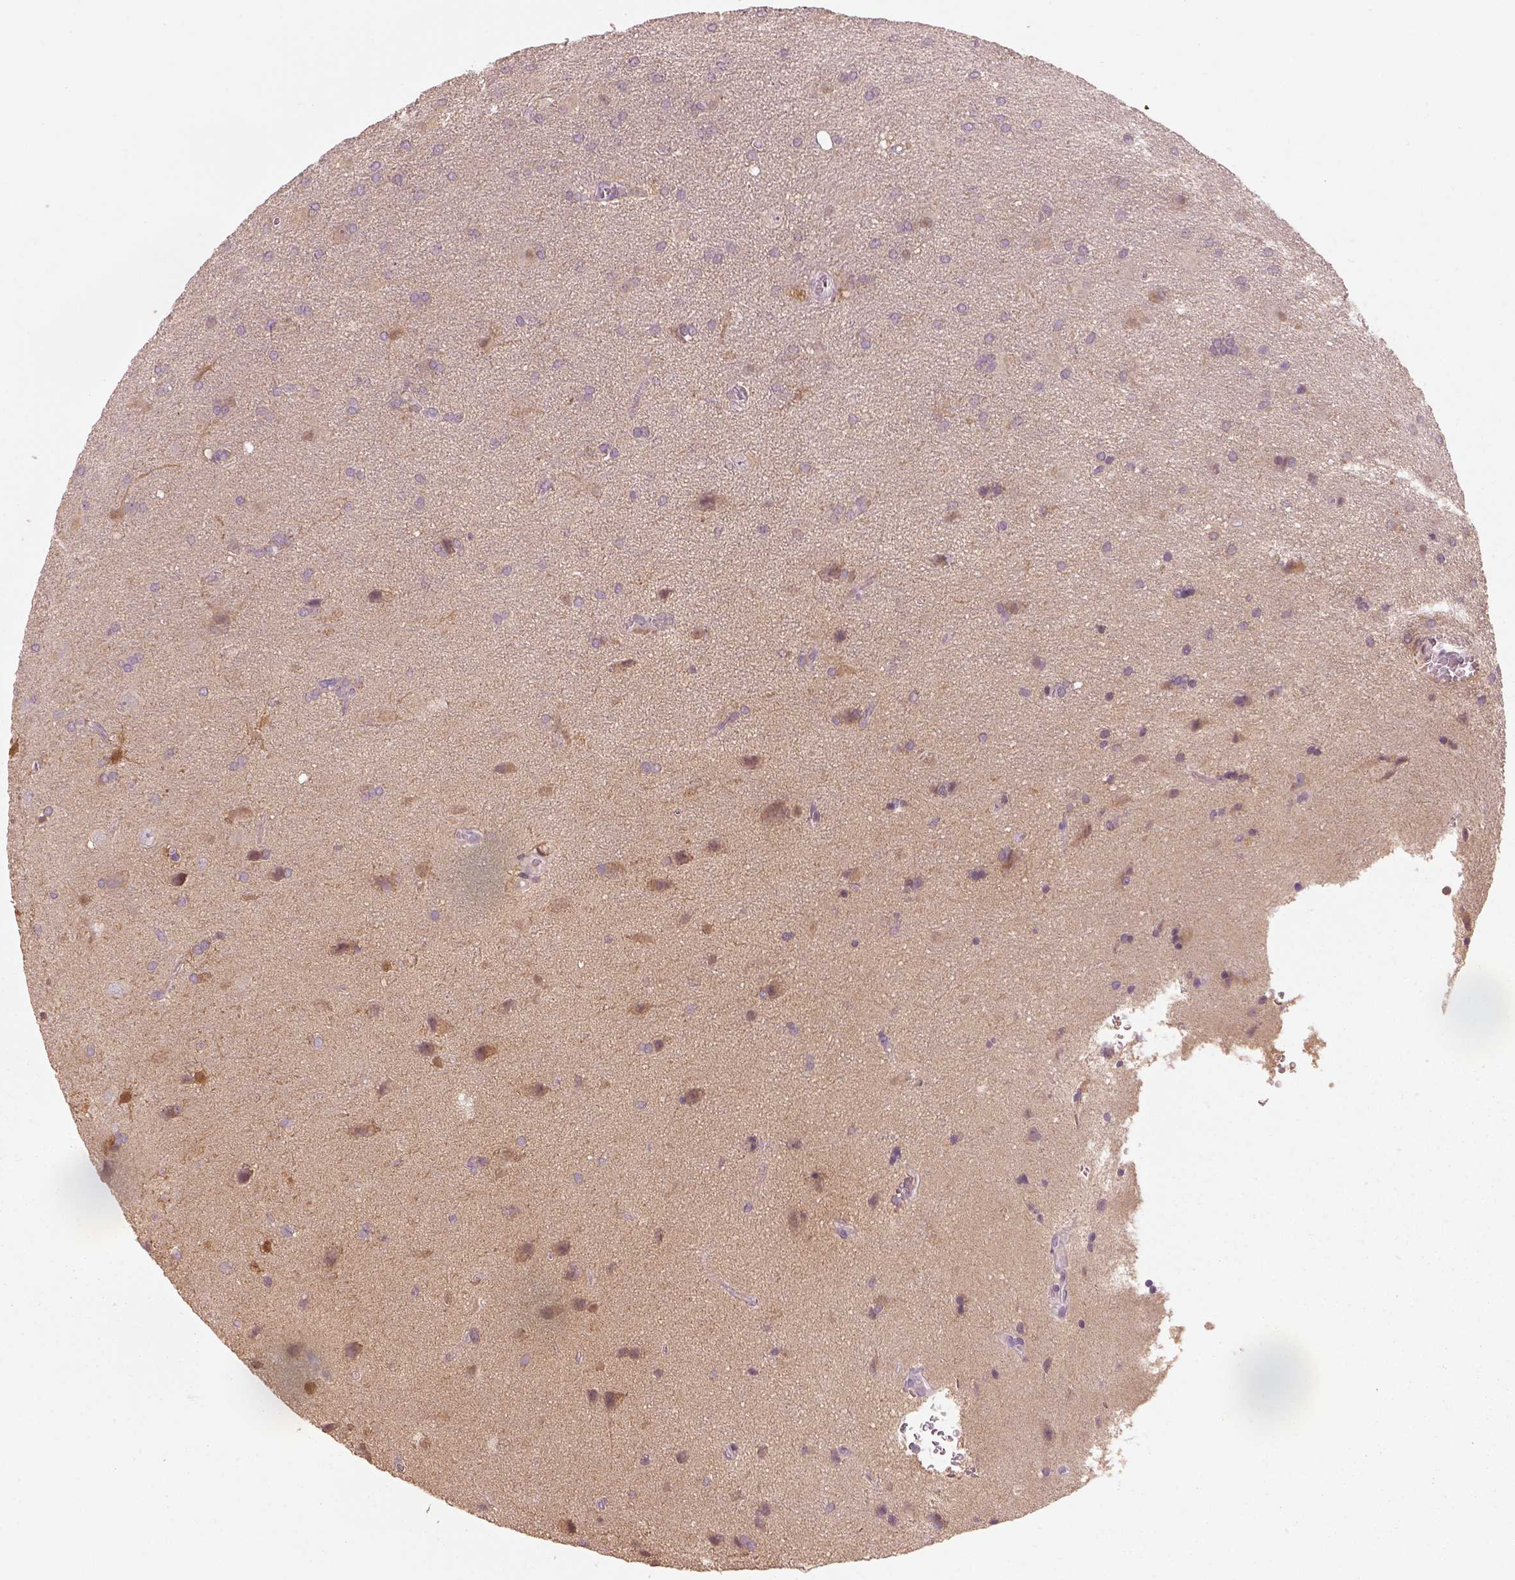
{"staining": {"intensity": "negative", "quantity": "none", "location": "none"}, "tissue": "glioma", "cell_type": "Tumor cells", "image_type": "cancer", "snomed": [{"axis": "morphology", "description": "Glioma, malignant, Low grade"}, {"axis": "topography", "description": "Brain"}], "caption": "A micrograph of low-grade glioma (malignant) stained for a protein reveals no brown staining in tumor cells. (IHC, brightfield microscopy, high magnification).", "gene": "GDNF", "patient": {"sex": "male", "age": 58}}